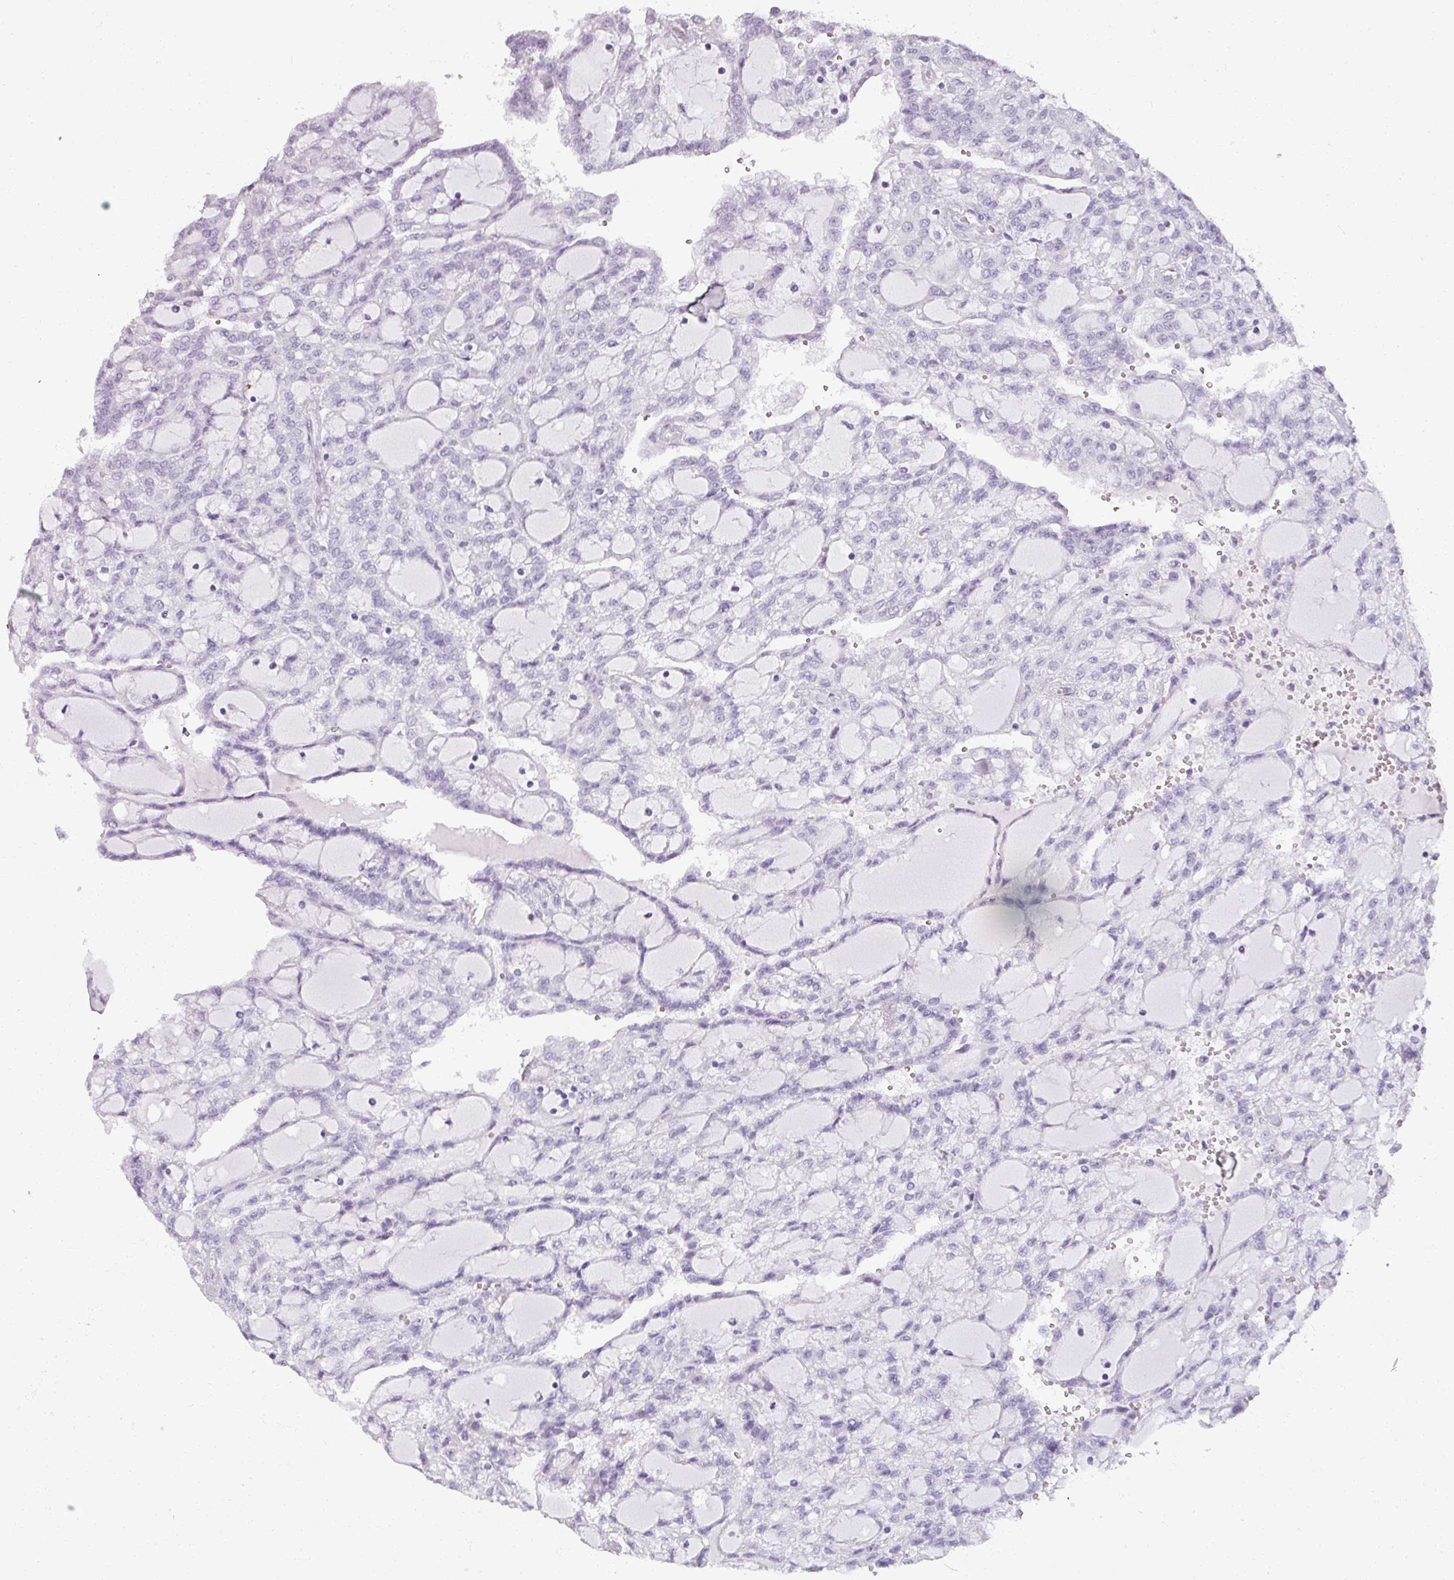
{"staining": {"intensity": "negative", "quantity": "none", "location": "none"}, "tissue": "renal cancer", "cell_type": "Tumor cells", "image_type": "cancer", "snomed": [{"axis": "morphology", "description": "Adenocarcinoma, NOS"}, {"axis": "topography", "description": "Kidney"}], "caption": "Protein analysis of renal cancer displays no significant staining in tumor cells.", "gene": "REG3G", "patient": {"sex": "male", "age": 63}}